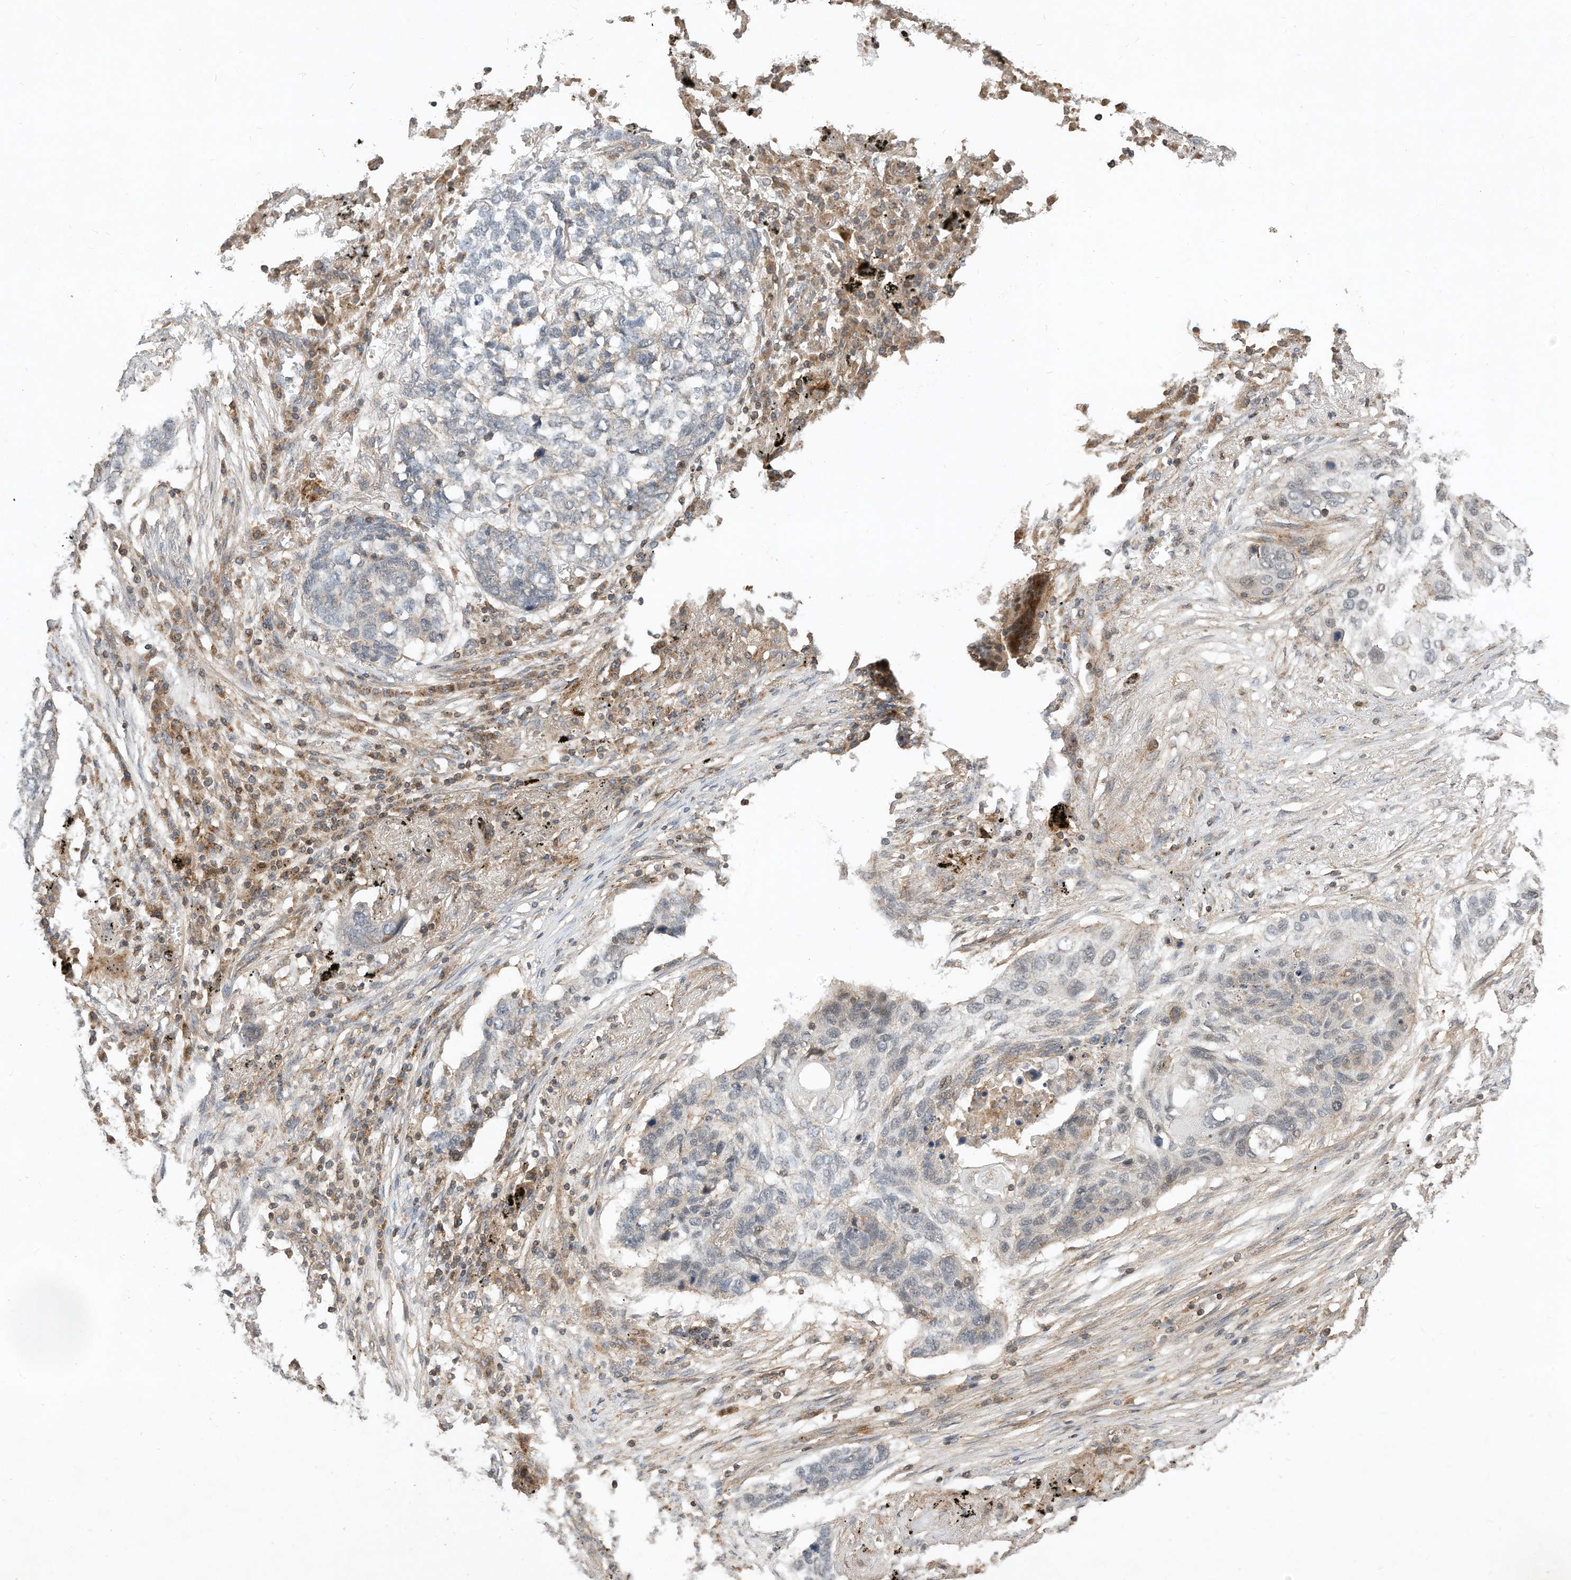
{"staining": {"intensity": "negative", "quantity": "none", "location": "none"}, "tissue": "lung cancer", "cell_type": "Tumor cells", "image_type": "cancer", "snomed": [{"axis": "morphology", "description": "Squamous cell carcinoma, NOS"}, {"axis": "topography", "description": "Lung"}], "caption": "Immunohistochemistry histopathology image of neoplastic tissue: lung cancer stained with DAB (3,3'-diaminobenzidine) shows no significant protein expression in tumor cells.", "gene": "CPAMD8", "patient": {"sex": "female", "age": 63}}